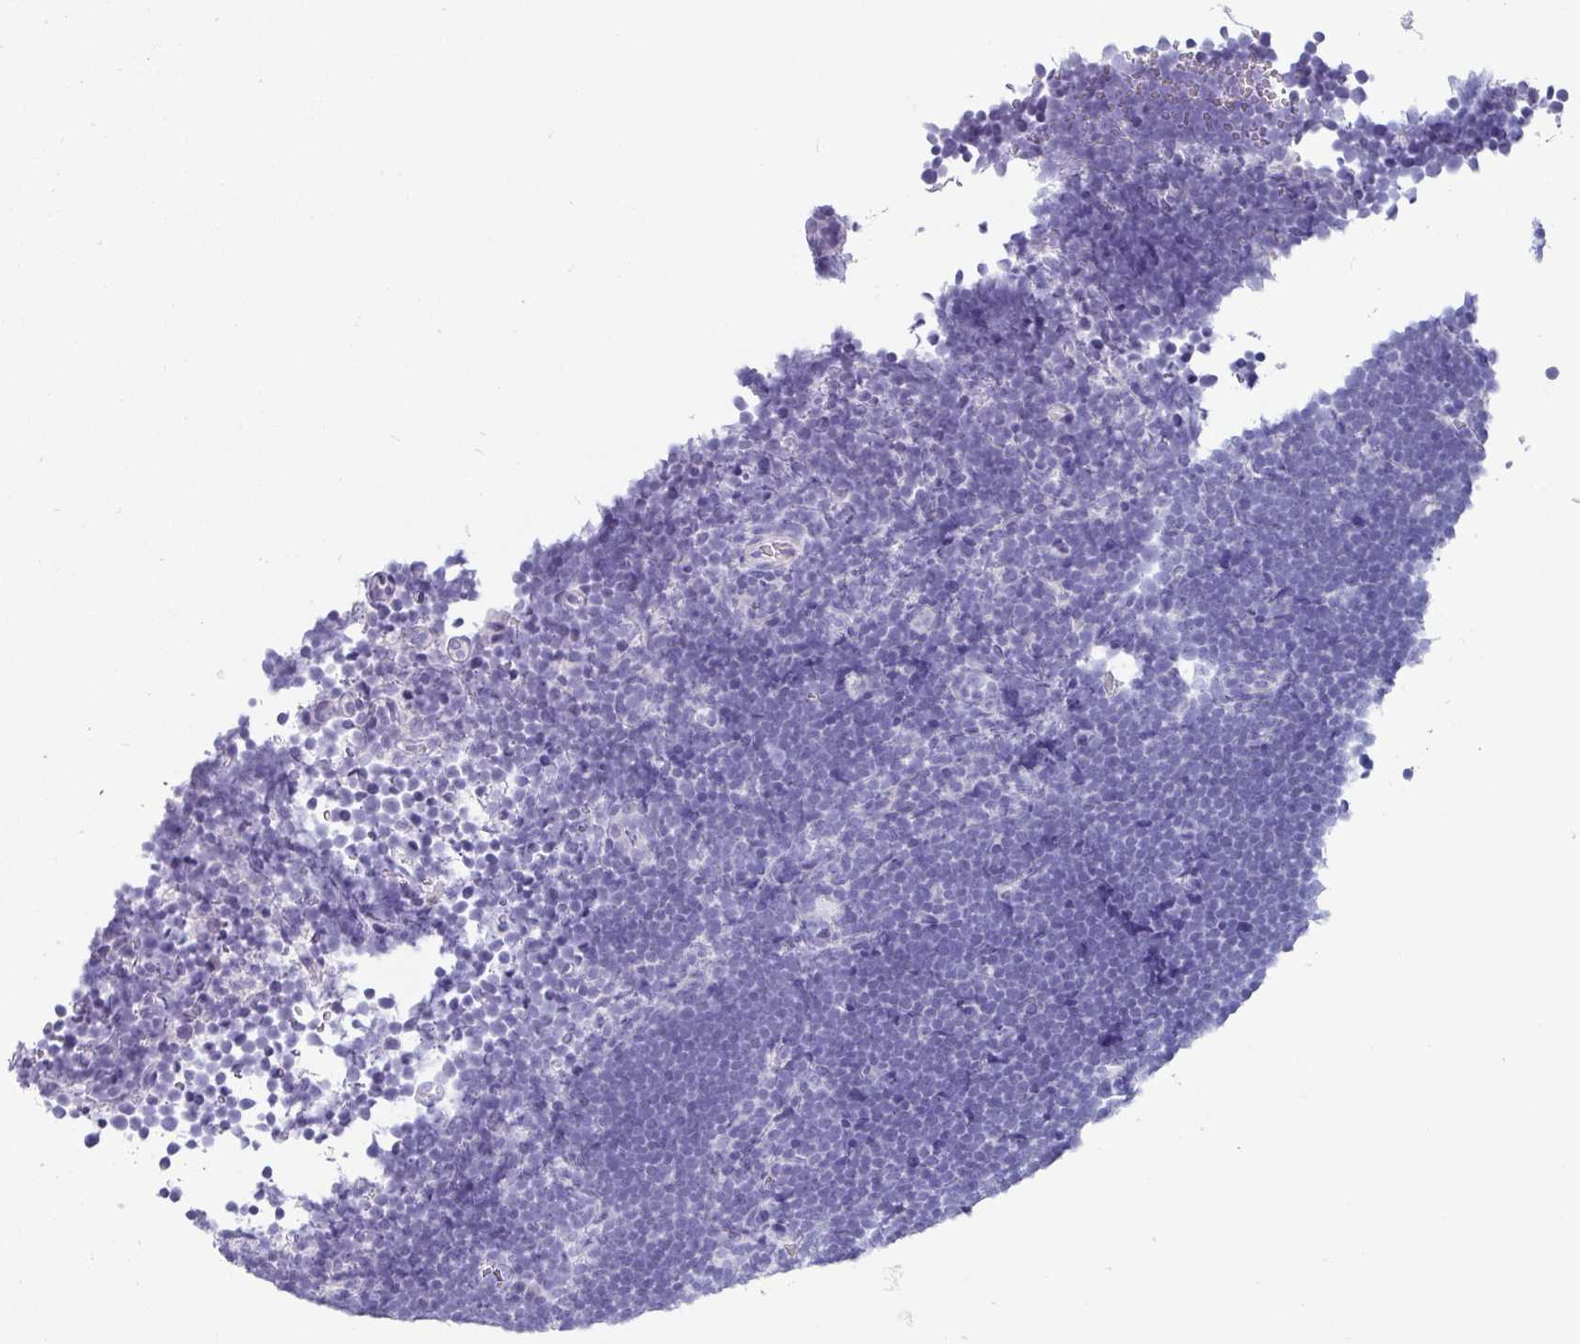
{"staining": {"intensity": "negative", "quantity": "none", "location": "none"}, "tissue": "lymphoma", "cell_type": "Tumor cells", "image_type": "cancer", "snomed": [{"axis": "morphology", "description": "Malignant lymphoma, non-Hodgkin's type, High grade"}, {"axis": "topography", "description": "Lymph node"}], "caption": "This is an IHC micrograph of human high-grade malignant lymphoma, non-Hodgkin's type. There is no staining in tumor cells.", "gene": "VCY1B", "patient": {"sex": "male", "age": 13}}